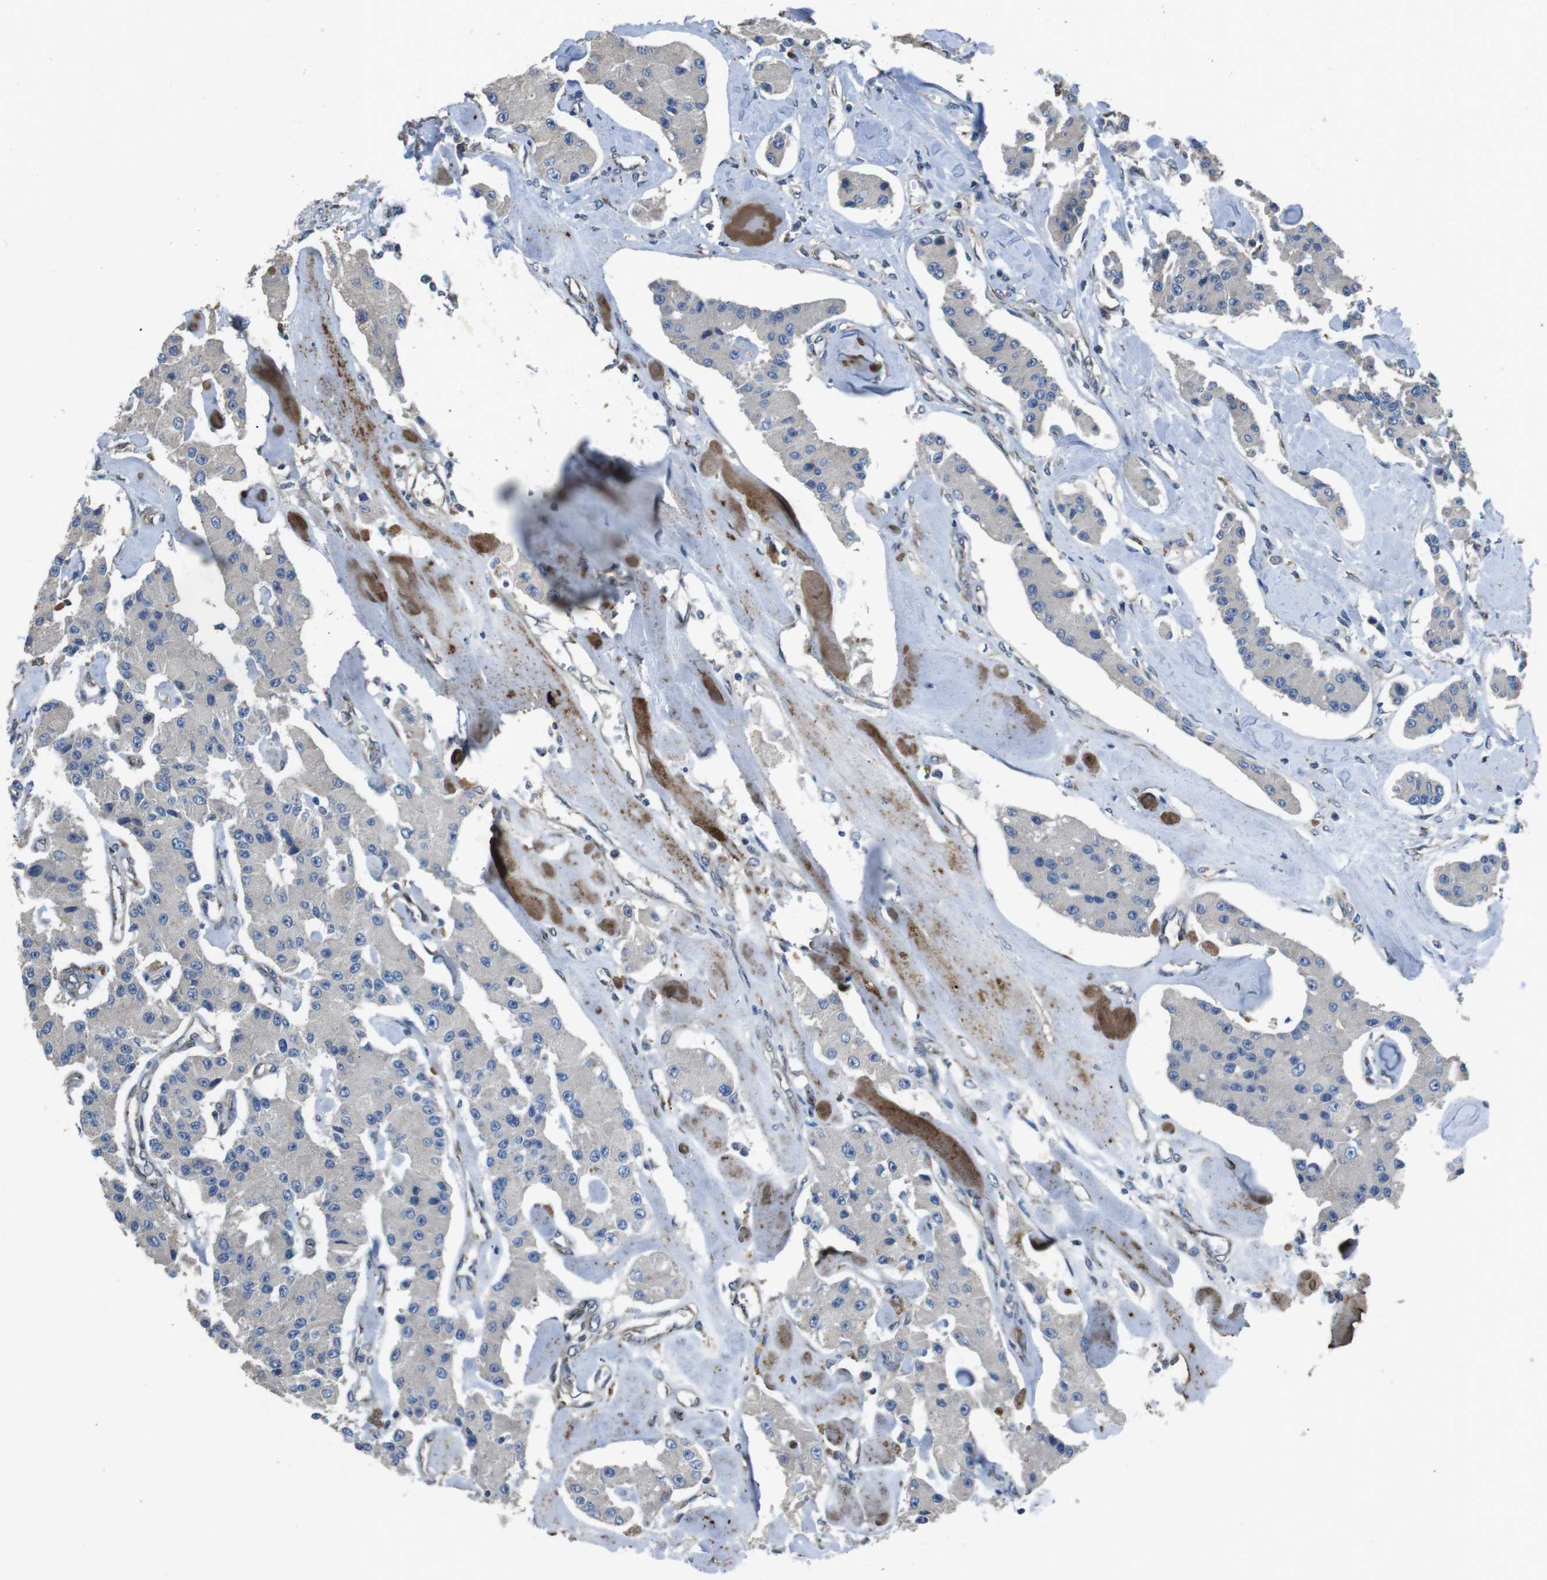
{"staining": {"intensity": "negative", "quantity": "none", "location": "none"}, "tissue": "carcinoid", "cell_type": "Tumor cells", "image_type": "cancer", "snomed": [{"axis": "morphology", "description": "Carcinoid, malignant, NOS"}, {"axis": "topography", "description": "Pancreas"}], "caption": "Carcinoid (malignant) was stained to show a protein in brown. There is no significant staining in tumor cells.", "gene": "RAB6A", "patient": {"sex": "male", "age": 41}}